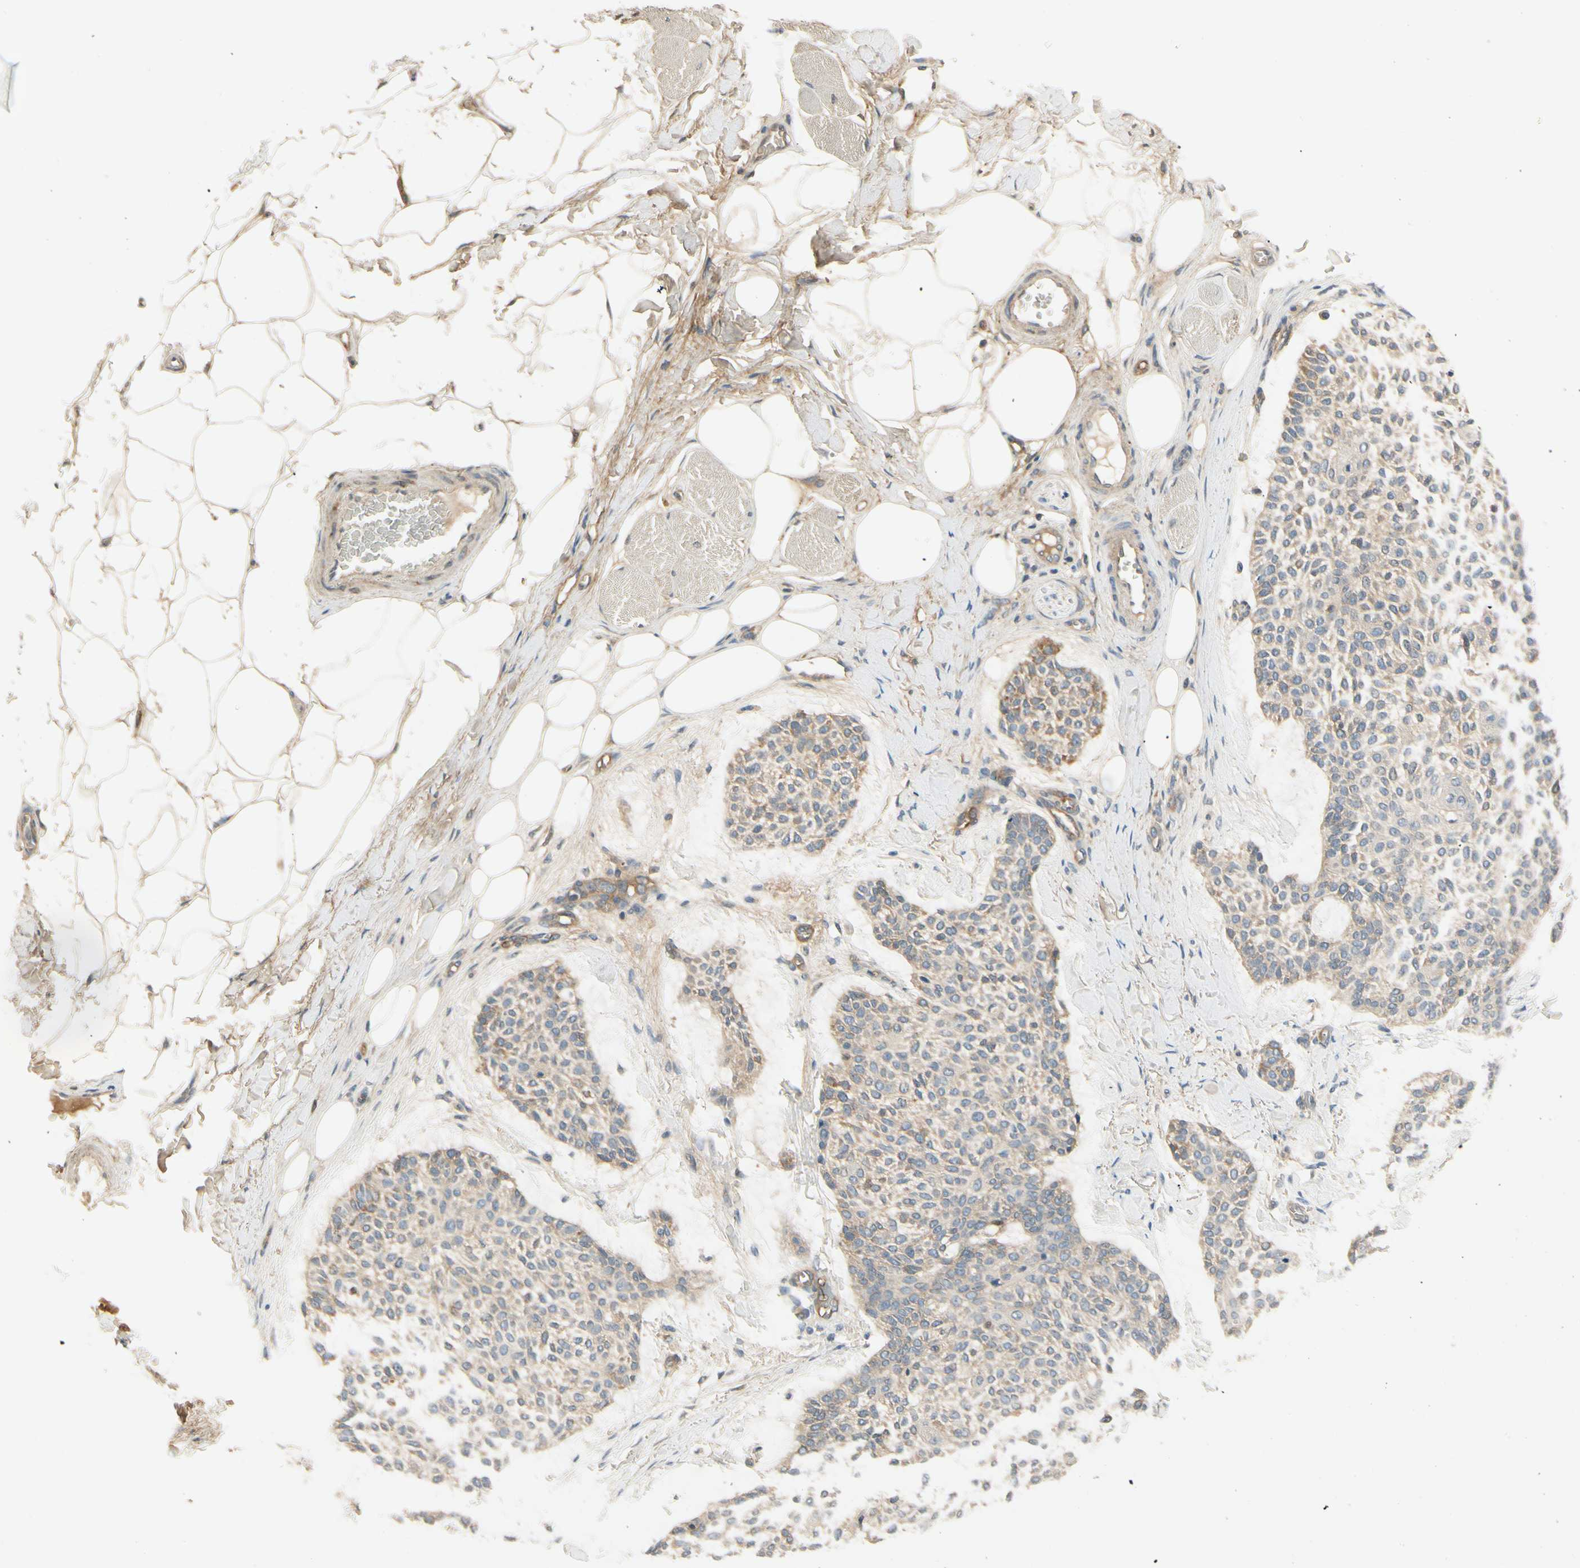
{"staining": {"intensity": "weak", "quantity": "25%-75%", "location": "cytoplasmic/membranous"}, "tissue": "skin cancer", "cell_type": "Tumor cells", "image_type": "cancer", "snomed": [{"axis": "morphology", "description": "Normal tissue, NOS"}, {"axis": "morphology", "description": "Basal cell carcinoma"}, {"axis": "topography", "description": "Skin"}], "caption": "A micrograph of human skin cancer stained for a protein exhibits weak cytoplasmic/membranous brown staining in tumor cells.", "gene": "EPHB3", "patient": {"sex": "female", "age": 70}}